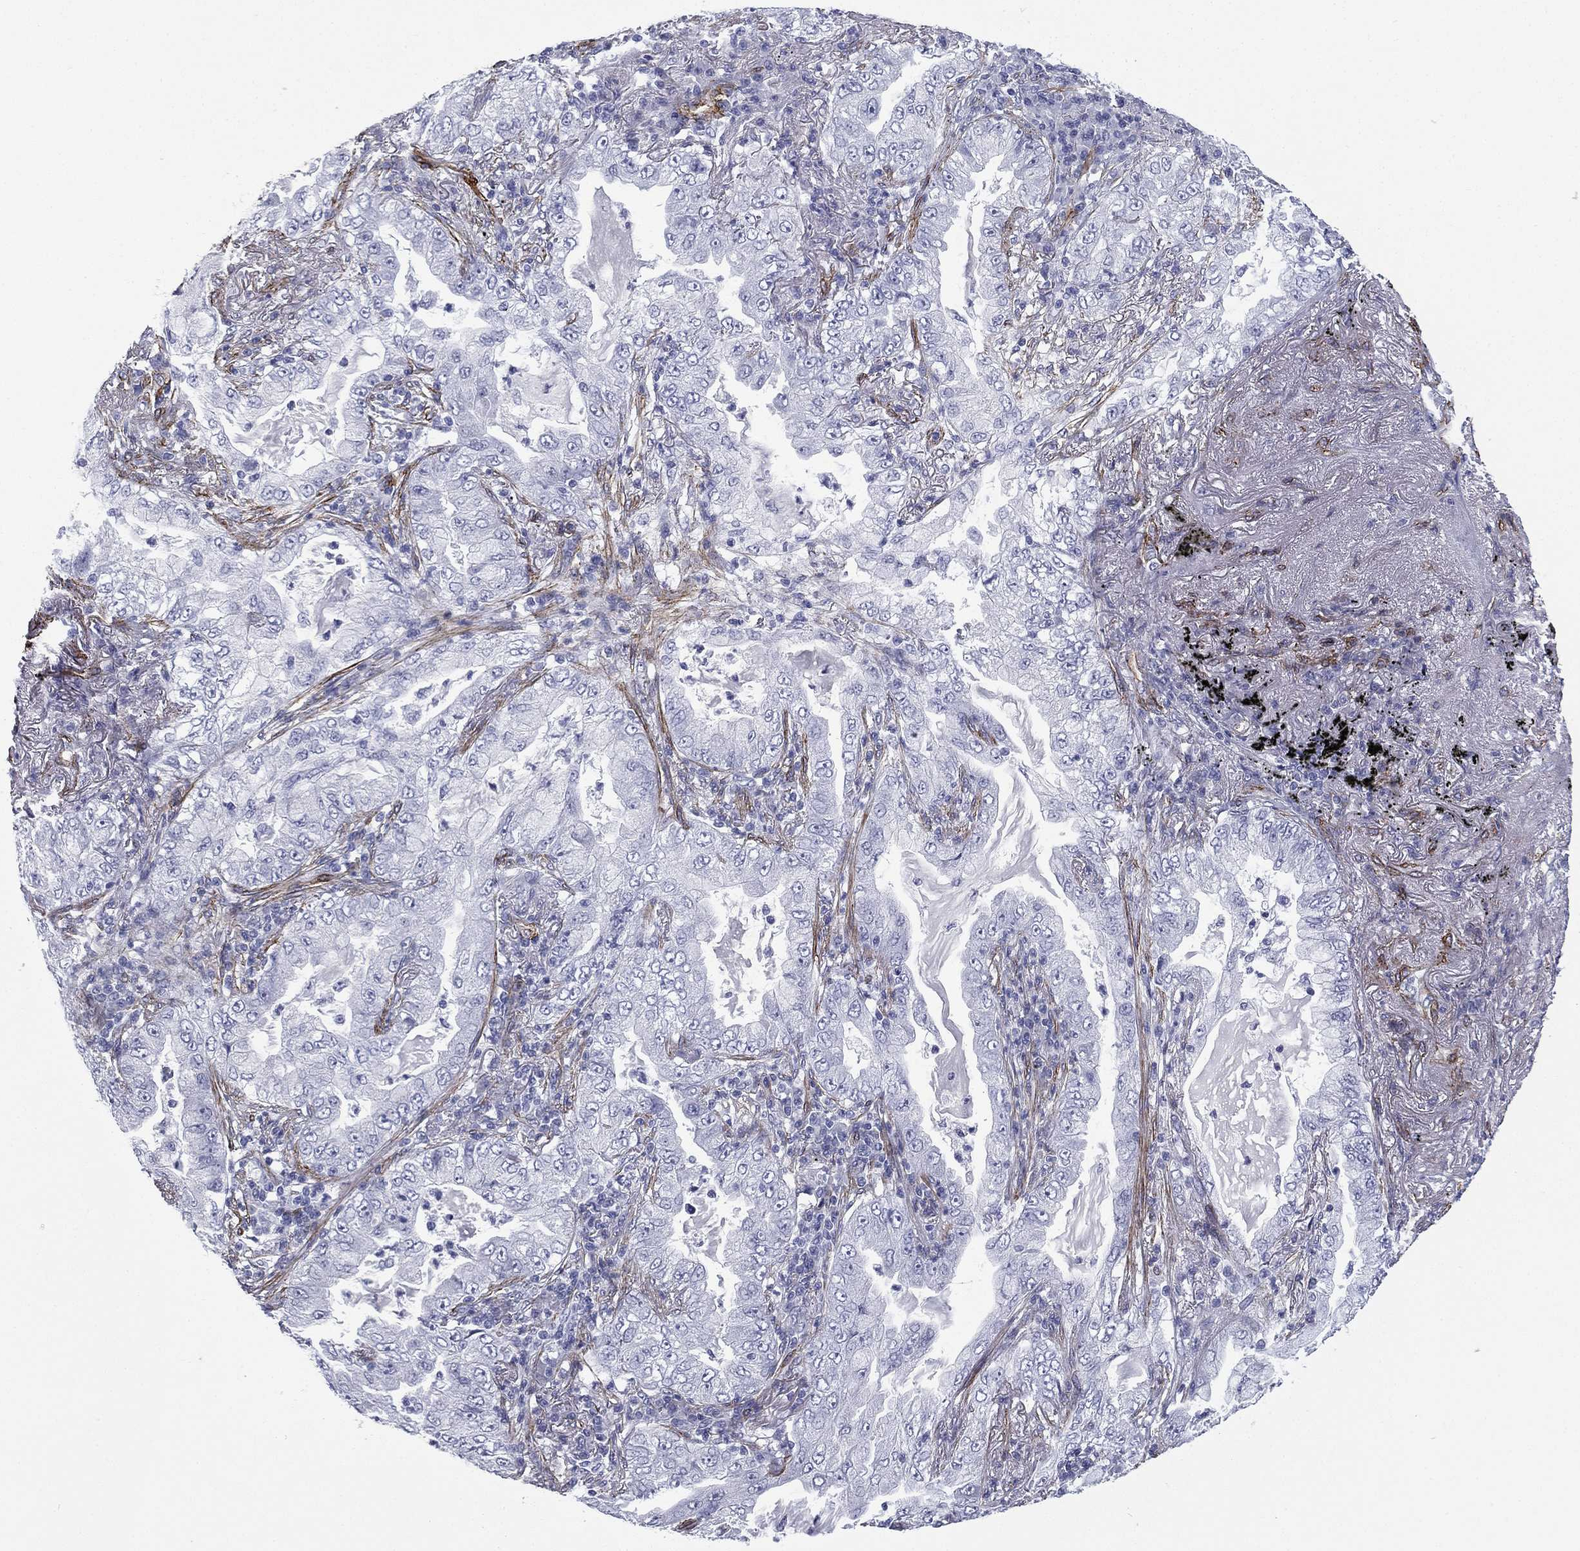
{"staining": {"intensity": "negative", "quantity": "none", "location": "none"}, "tissue": "lung cancer", "cell_type": "Tumor cells", "image_type": "cancer", "snomed": [{"axis": "morphology", "description": "Adenocarcinoma, NOS"}, {"axis": "topography", "description": "Lung"}], "caption": "A high-resolution histopathology image shows immunohistochemistry (IHC) staining of lung adenocarcinoma, which exhibits no significant positivity in tumor cells. (IHC, brightfield microscopy, high magnification).", "gene": "CAVIN3", "patient": {"sex": "female", "age": 73}}